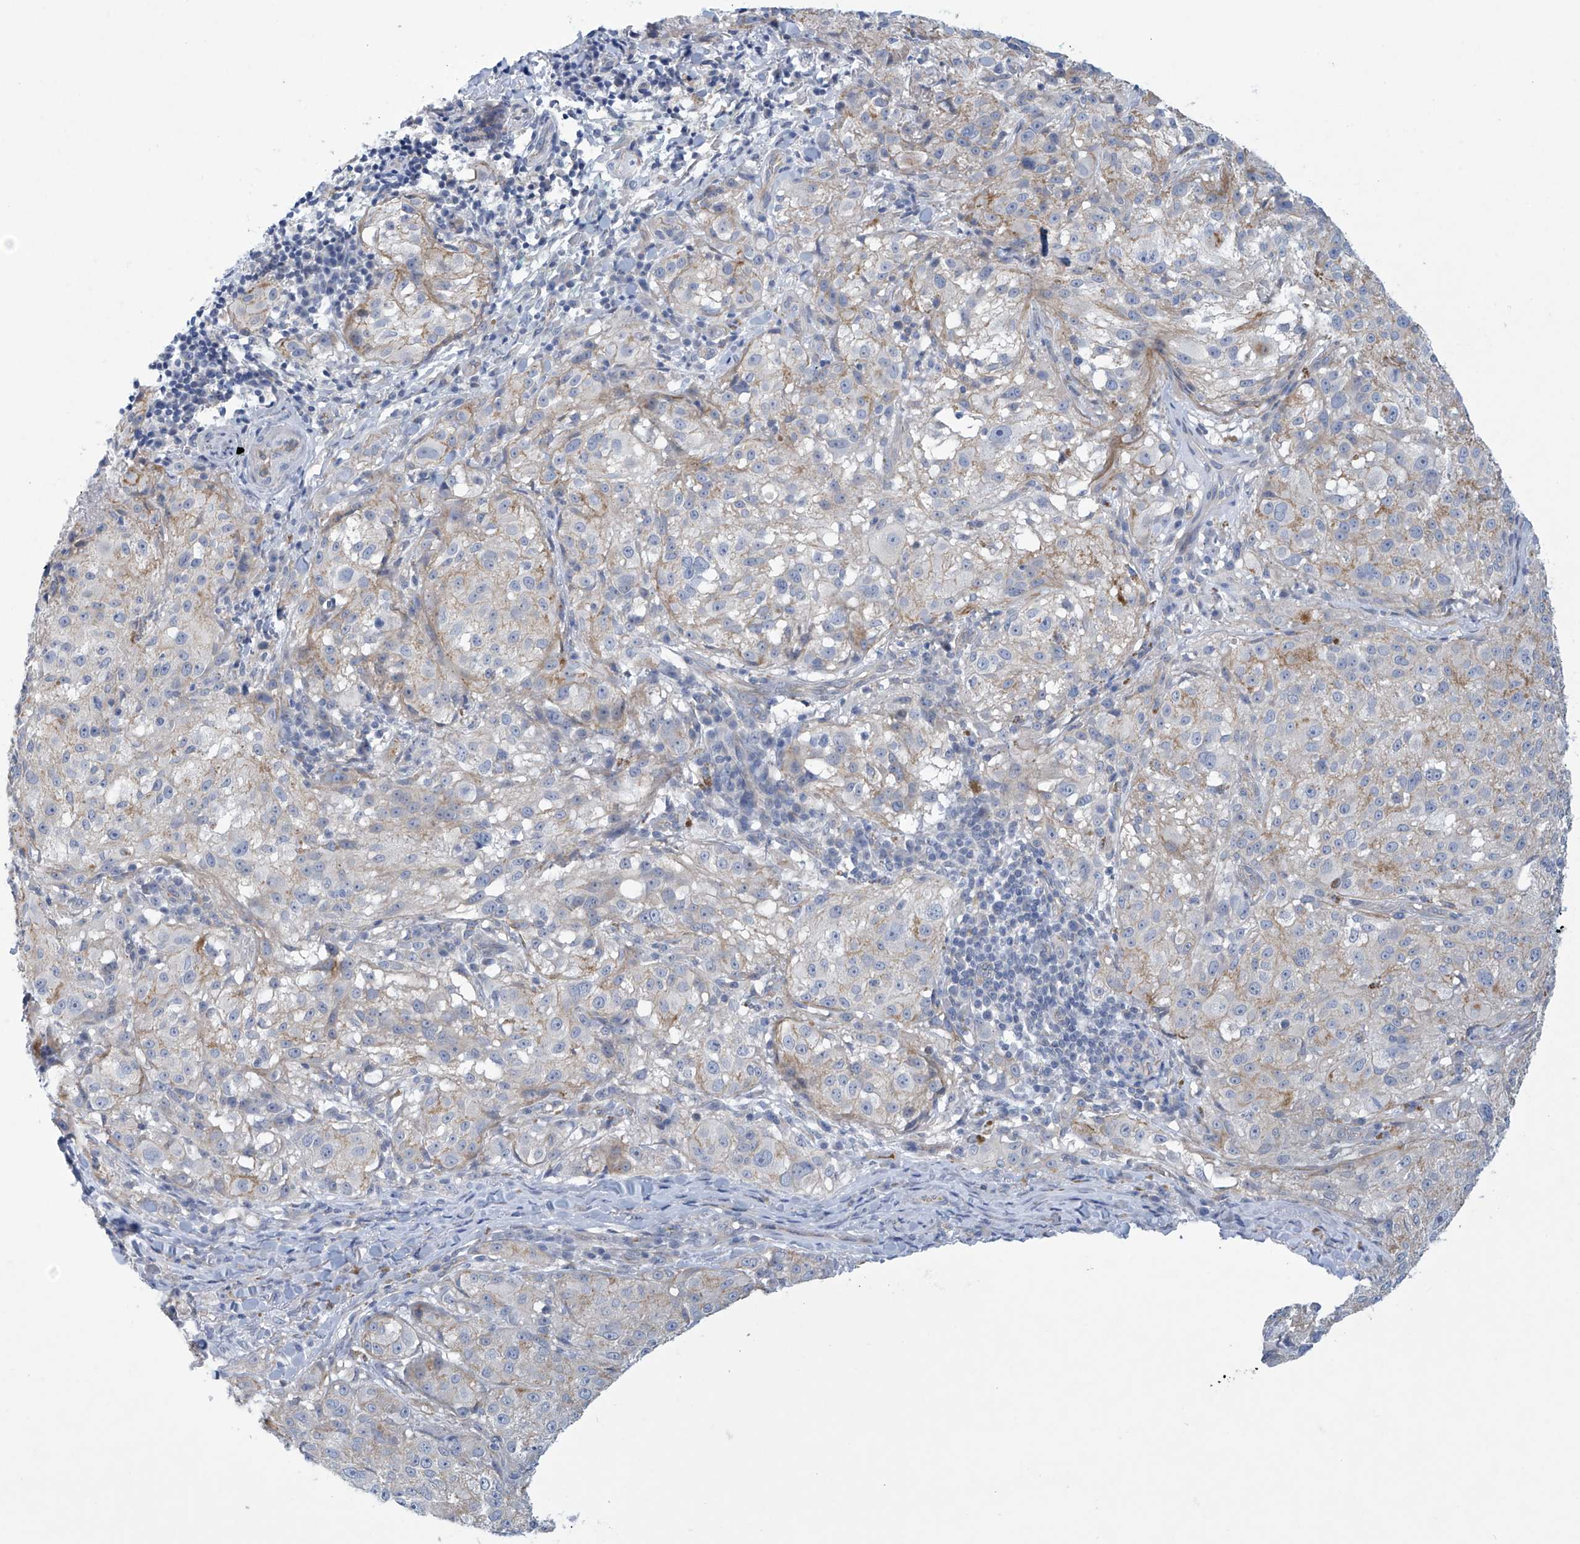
{"staining": {"intensity": "weak", "quantity": "<25%", "location": "cytoplasmic/membranous"}, "tissue": "melanoma", "cell_type": "Tumor cells", "image_type": "cancer", "snomed": [{"axis": "morphology", "description": "Necrosis, NOS"}, {"axis": "morphology", "description": "Malignant melanoma, NOS"}, {"axis": "topography", "description": "Skin"}], "caption": "Malignant melanoma stained for a protein using immunohistochemistry reveals no positivity tumor cells.", "gene": "ABHD13", "patient": {"sex": "female", "age": 87}}